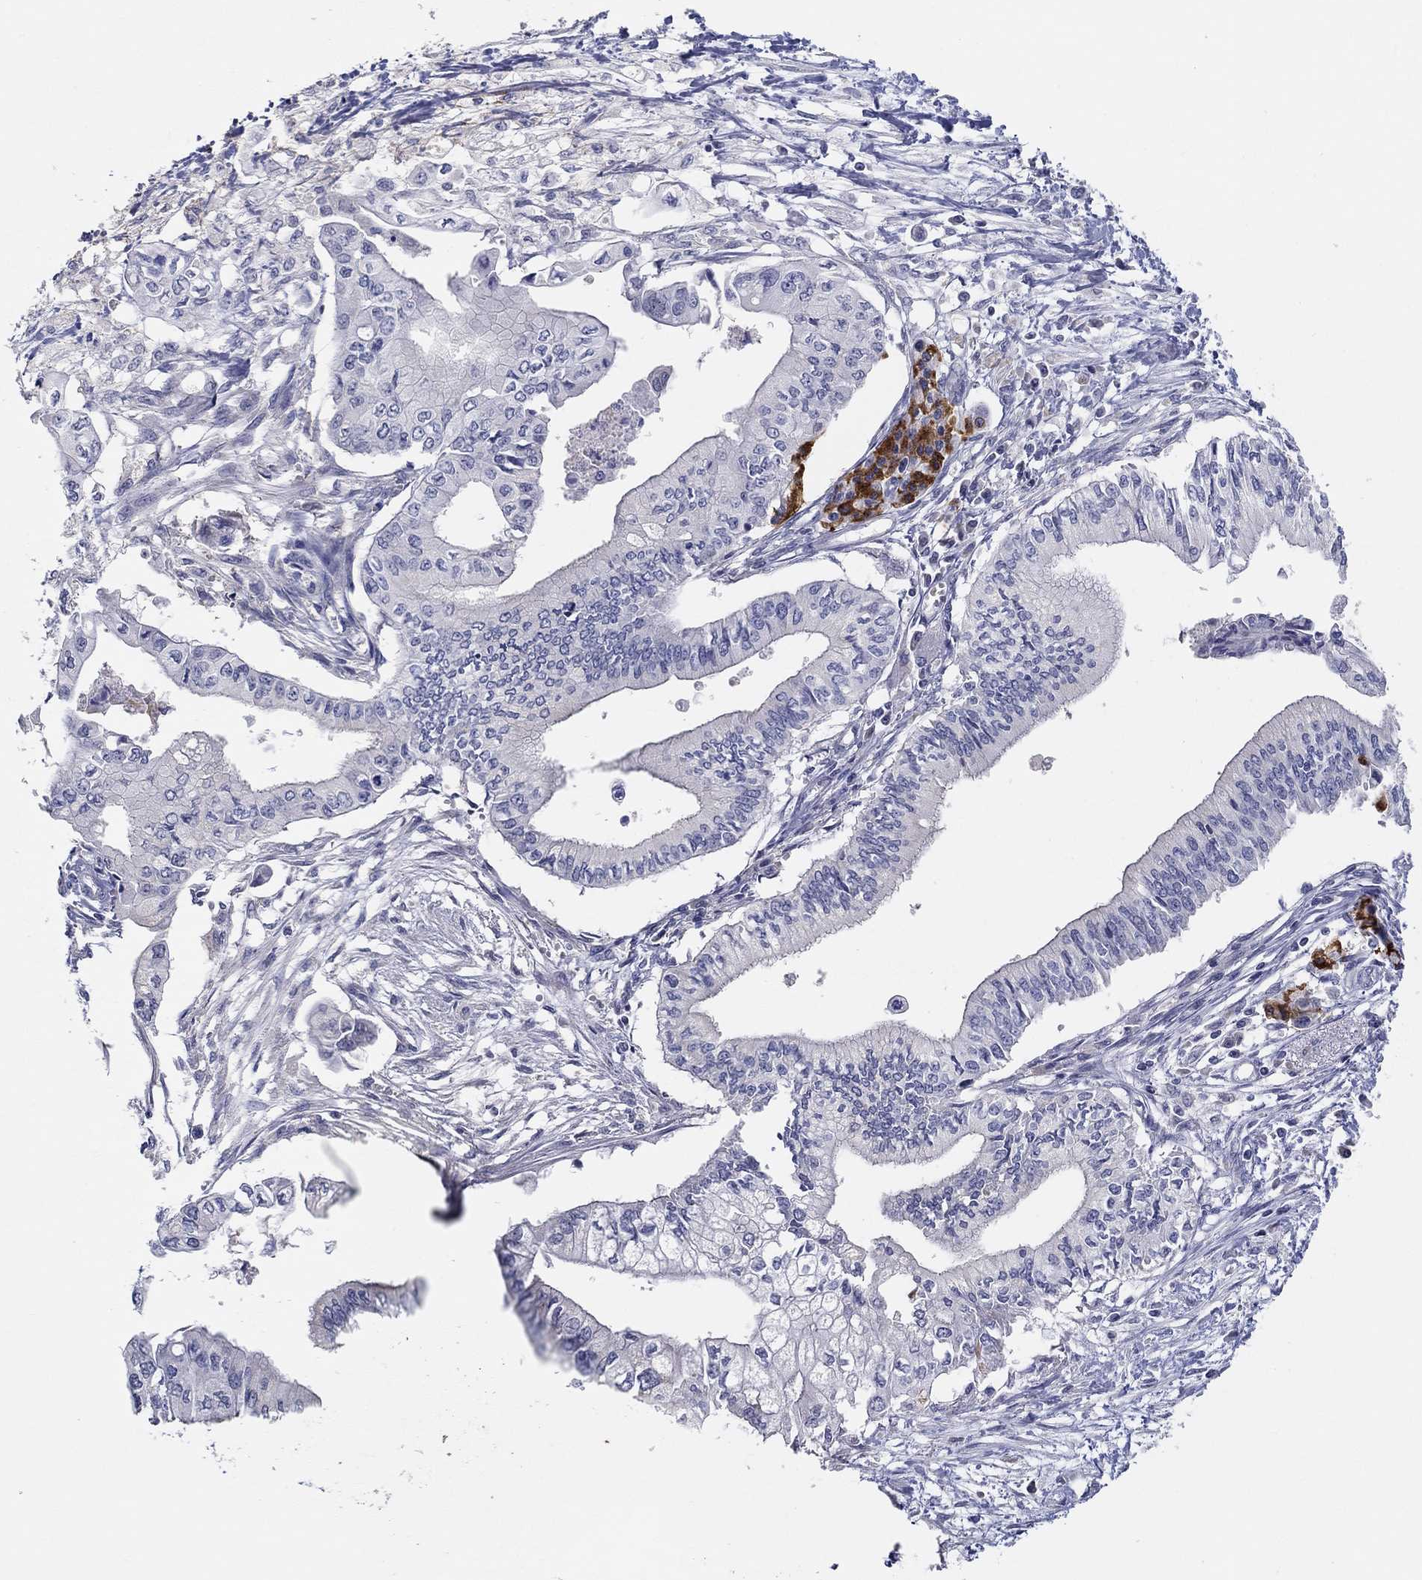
{"staining": {"intensity": "negative", "quantity": "none", "location": "none"}, "tissue": "pancreatic cancer", "cell_type": "Tumor cells", "image_type": "cancer", "snomed": [{"axis": "morphology", "description": "Adenocarcinoma, NOS"}, {"axis": "topography", "description": "Pancreas"}], "caption": "This is an immunohistochemistry histopathology image of adenocarcinoma (pancreatic). There is no expression in tumor cells.", "gene": "DOCK3", "patient": {"sex": "female", "age": 61}}